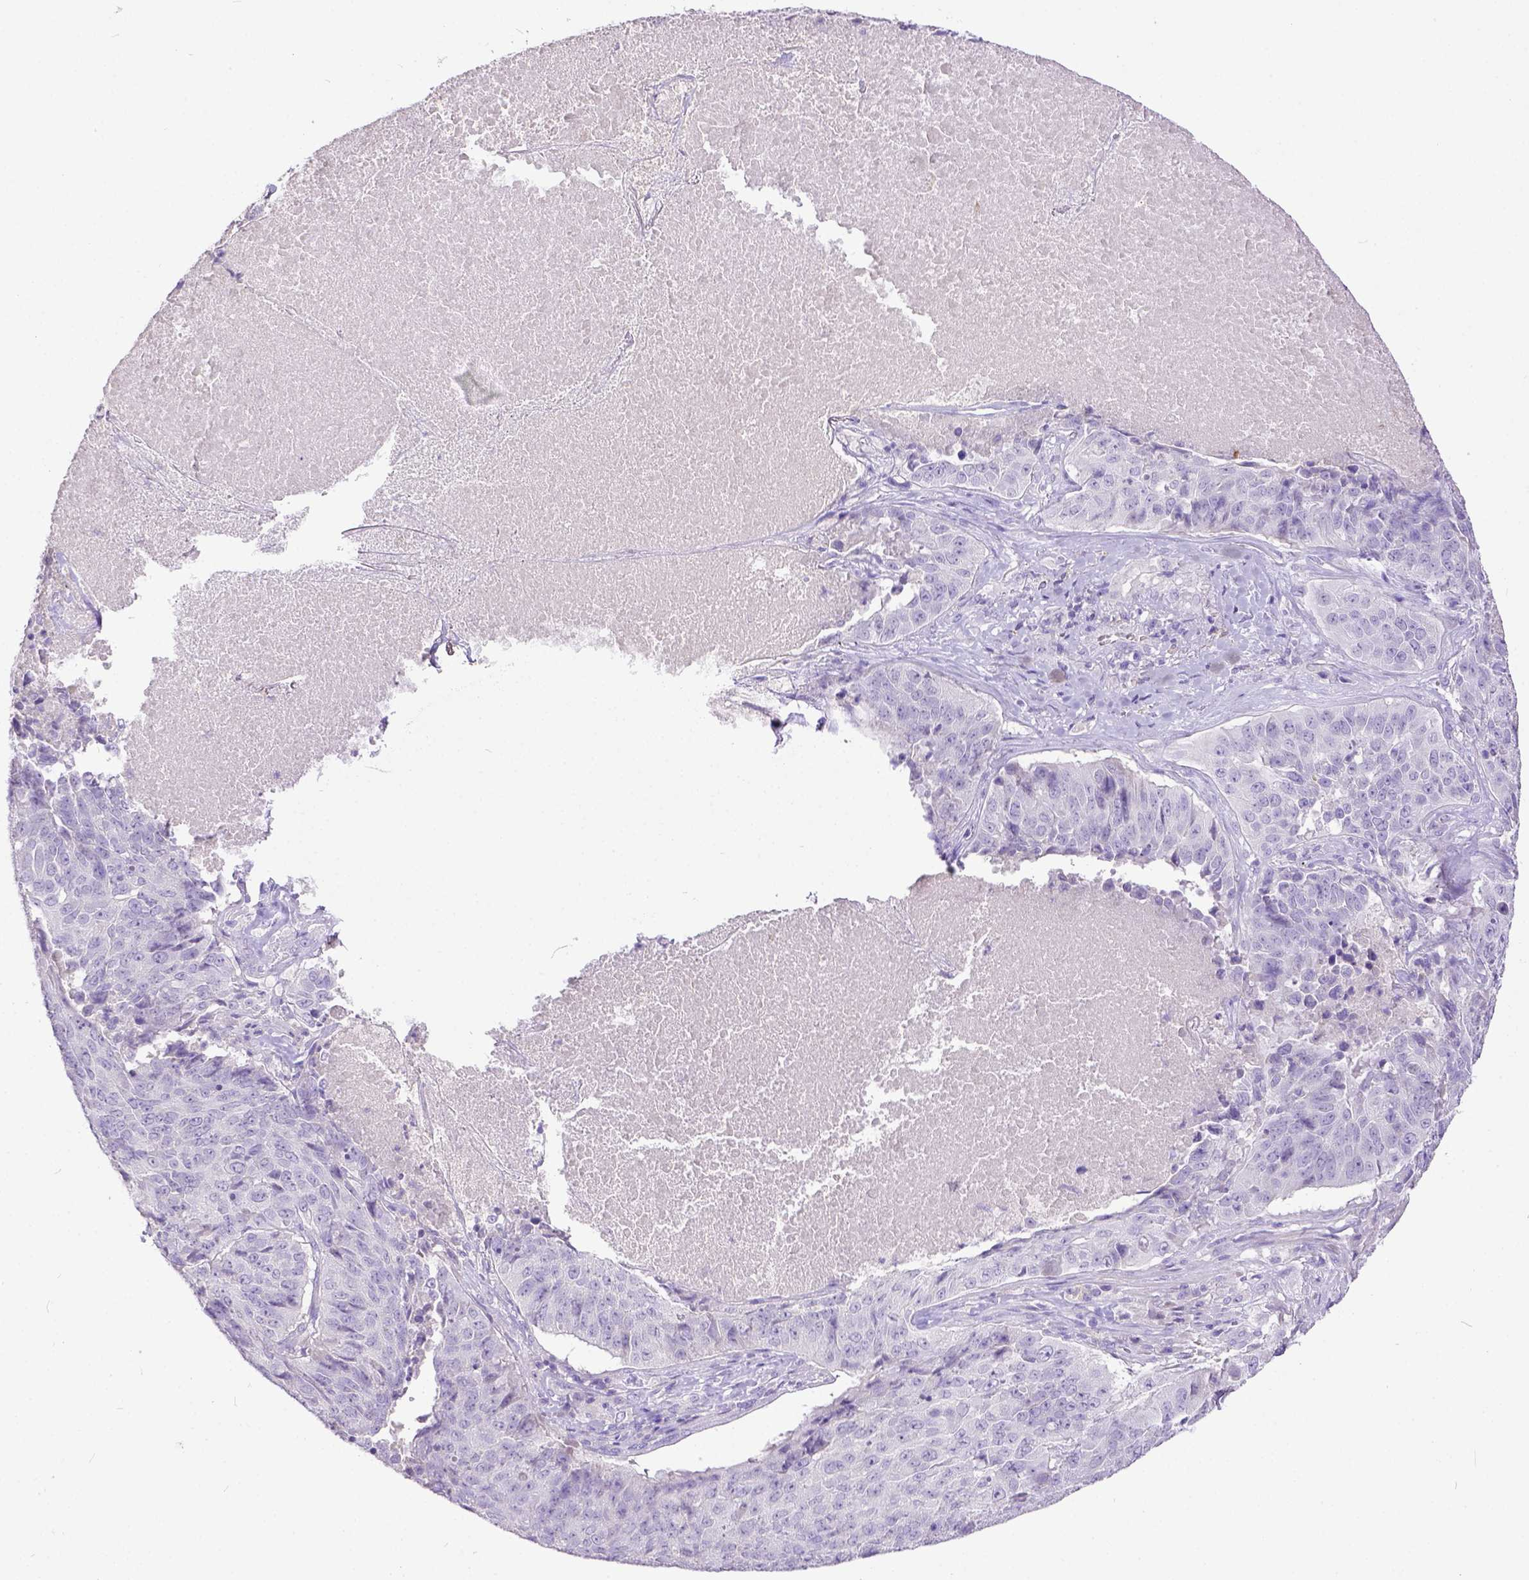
{"staining": {"intensity": "negative", "quantity": "none", "location": "none"}, "tissue": "lung cancer", "cell_type": "Tumor cells", "image_type": "cancer", "snomed": [{"axis": "morphology", "description": "Normal tissue, NOS"}, {"axis": "morphology", "description": "Squamous cell carcinoma, NOS"}, {"axis": "topography", "description": "Bronchus"}, {"axis": "topography", "description": "Lung"}], "caption": "Lung cancer was stained to show a protein in brown. There is no significant positivity in tumor cells.", "gene": "KIT", "patient": {"sex": "male", "age": 64}}